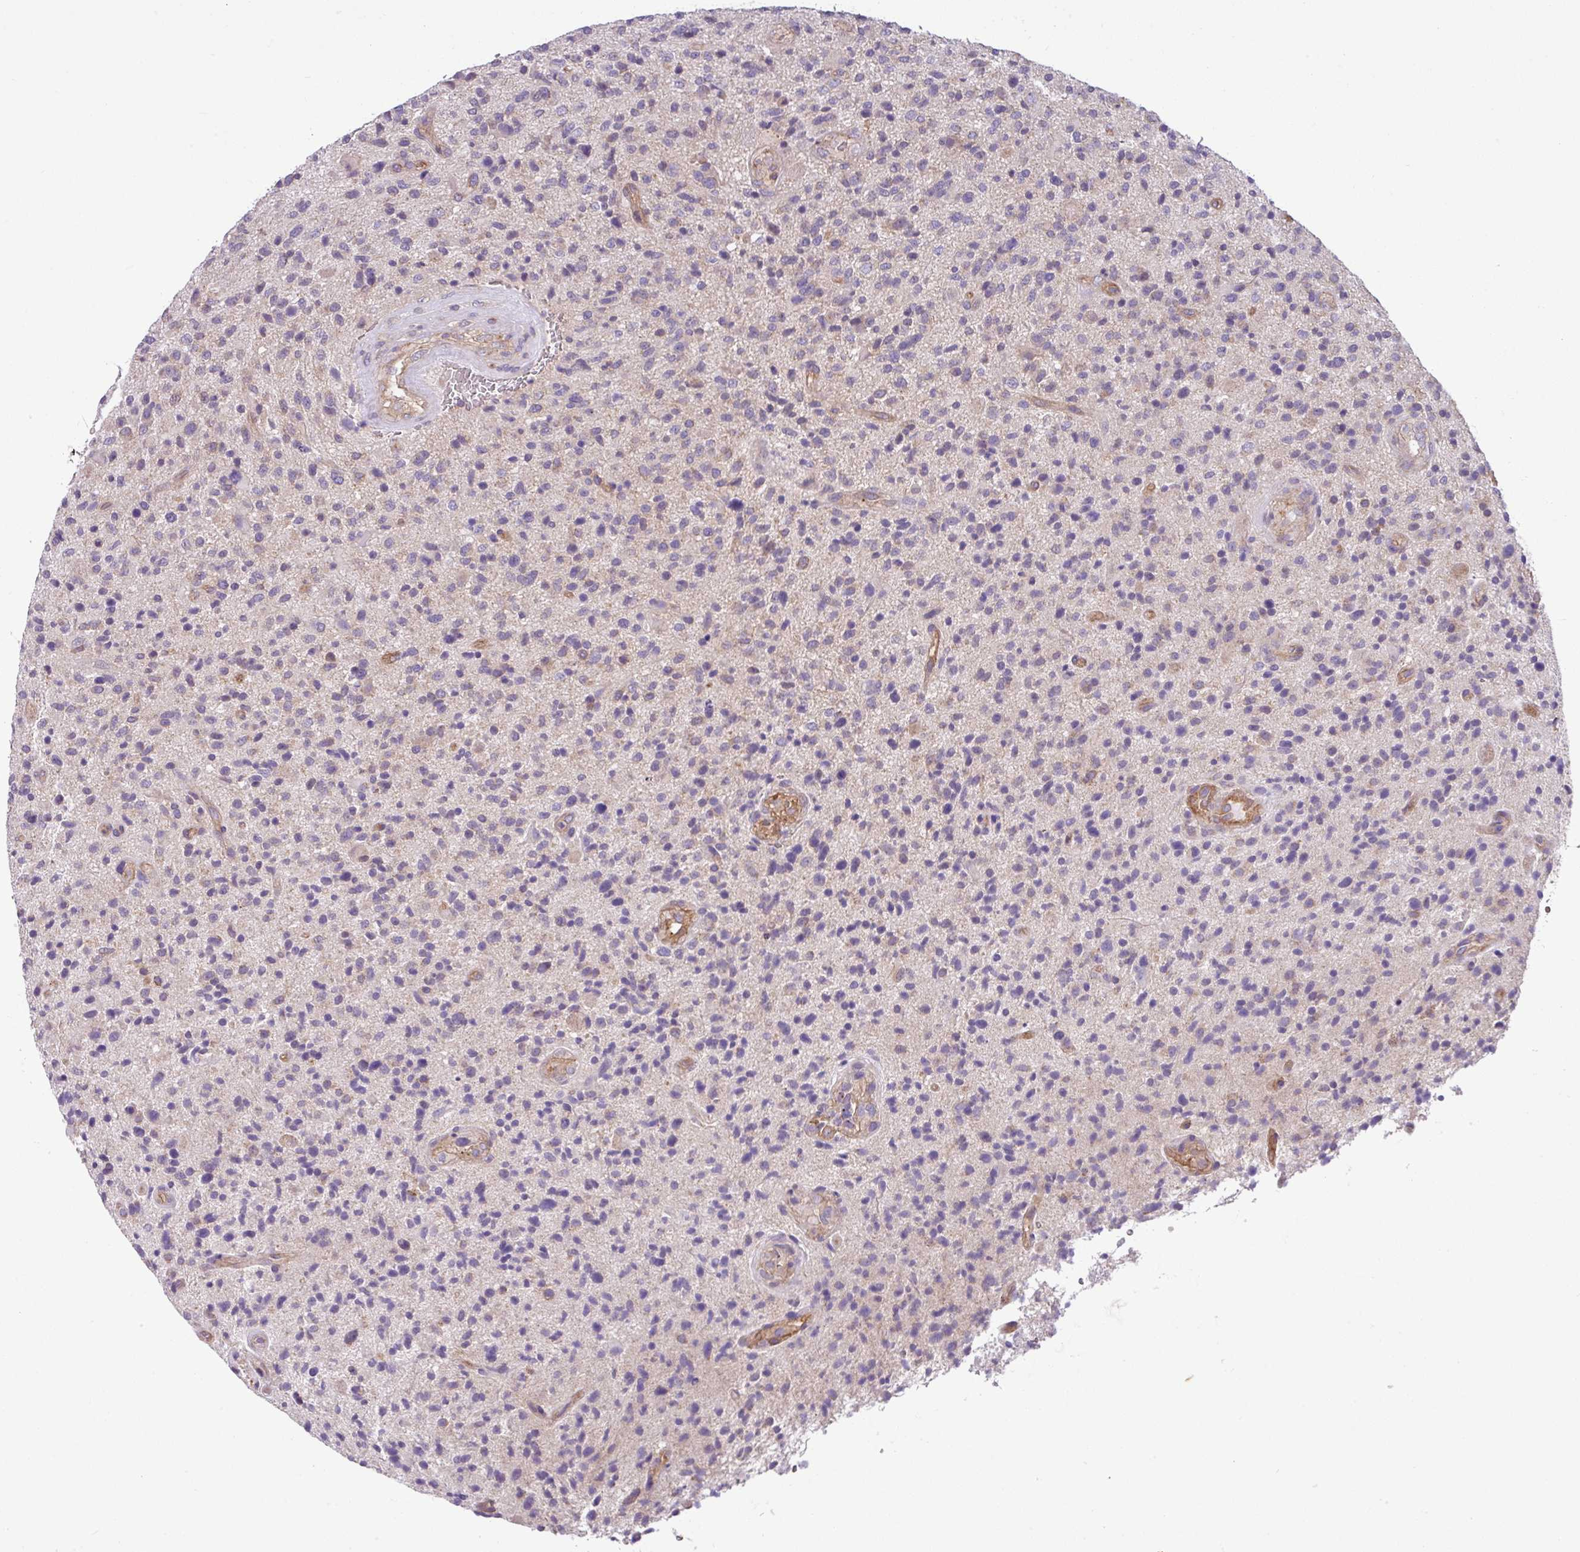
{"staining": {"intensity": "negative", "quantity": "none", "location": "none"}, "tissue": "glioma", "cell_type": "Tumor cells", "image_type": "cancer", "snomed": [{"axis": "morphology", "description": "Glioma, malignant, High grade"}, {"axis": "topography", "description": "Brain"}], "caption": "High magnification brightfield microscopy of glioma stained with DAB (brown) and counterstained with hematoxylin (blue): tumor cells show no significant positivity.", "gene": "SLC23A2", "patient": {"sex": "male", "age": 47}}